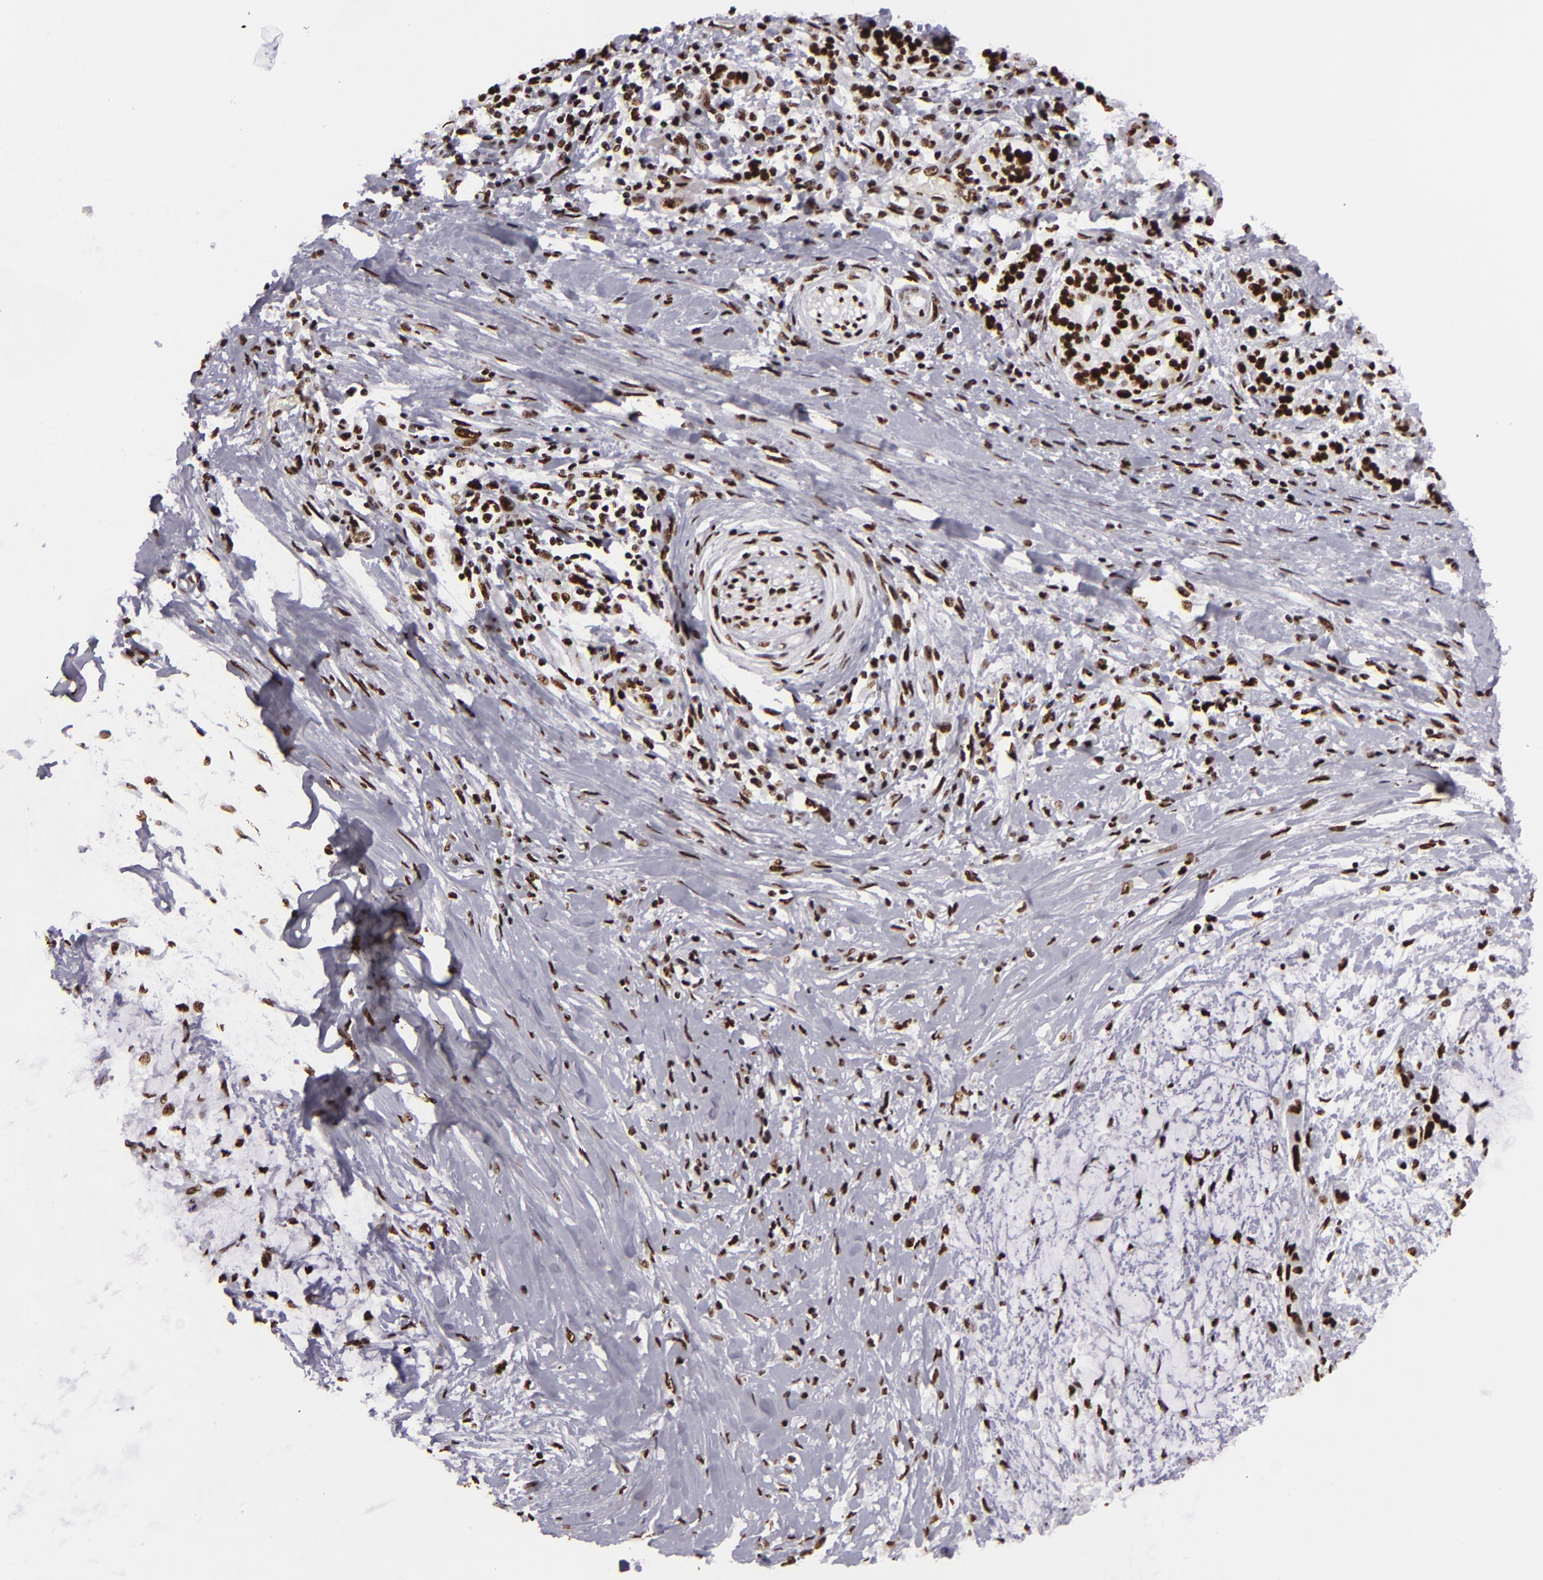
{"staining": {"intensity": "strong", "quantity": ">75%", "location": "nuclear"}, "tissue": "pancreatic cancer", "cell_type": "Tumor cells", "image_type": "cancer", "snomed": [{"axis": "morphology", "description": "Adenocarcinoma, NOS"}, {"axis": "topography", "description": "Pancreas"}], "caption": "Immunohistochemical staining of human pancreatic cancer reveals high levels of strong nuclear expression in approximately >75% of tumor cells.", "gene": "SAFB", "patient": {"sex": "female", "age": 64}}